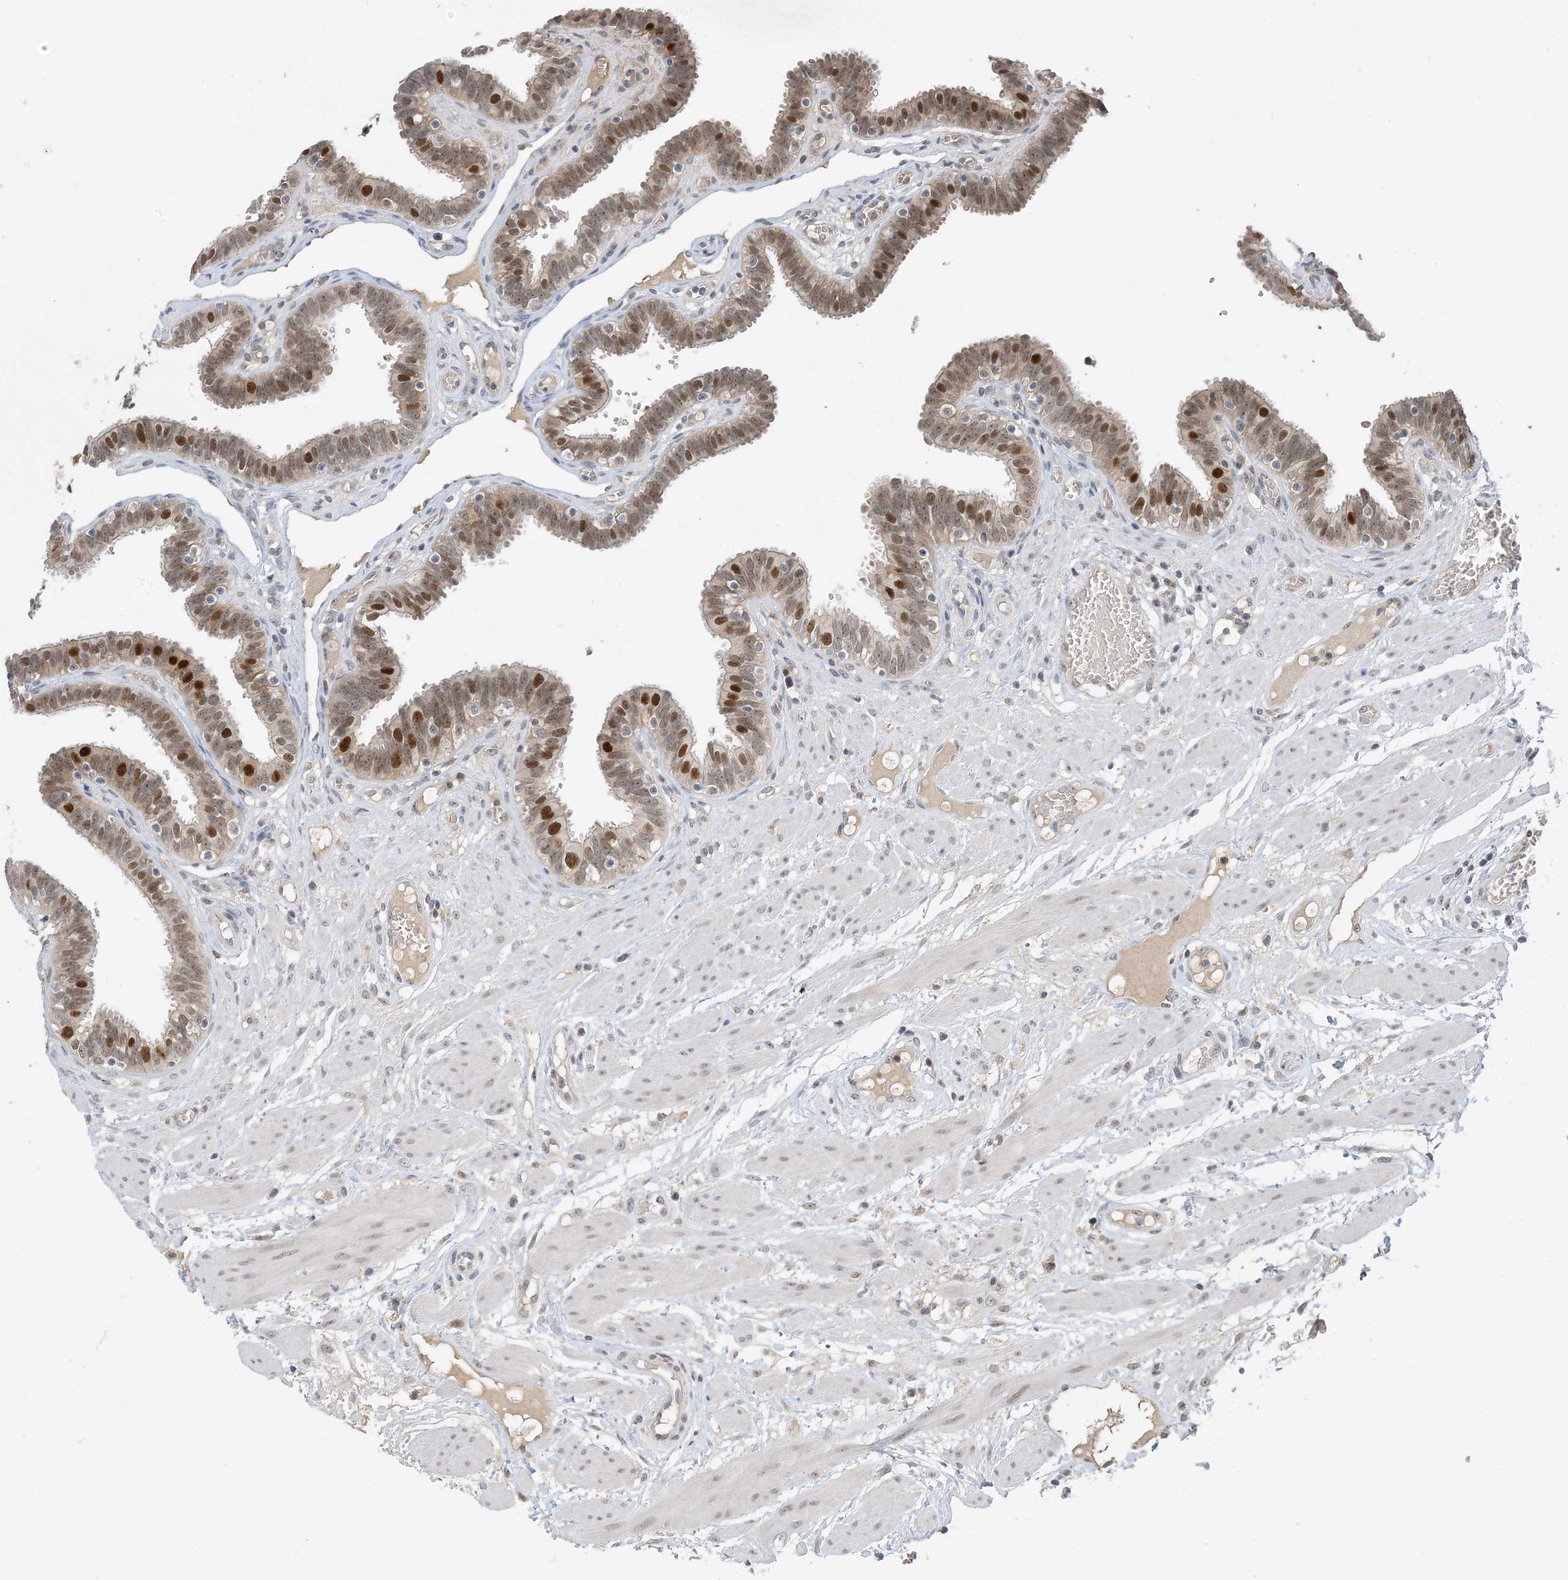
{"staining": {"intensity": "moderate", "quantity": "25%-75%", "location": "nuclear"}, "tissue": "fallopian tube", "cell_type": "Glandular cells", "image_type": "normal", "snomed": [{"axis": "morphology", "description": "Normal tissue, NOS"}, {"axis": "topography", "description": "Fallopian tube"}, {"axis": "topography", "description": "Placenta"}], "caption": "Approximately 25%-75% of glandular cells in benign fallopian tube demonstrate moderate nuclear protein staining as visualized by brown immunohistochemical staining.", "gene": "UBE2E1", "patient": {"sex": "female", "age": 32}}